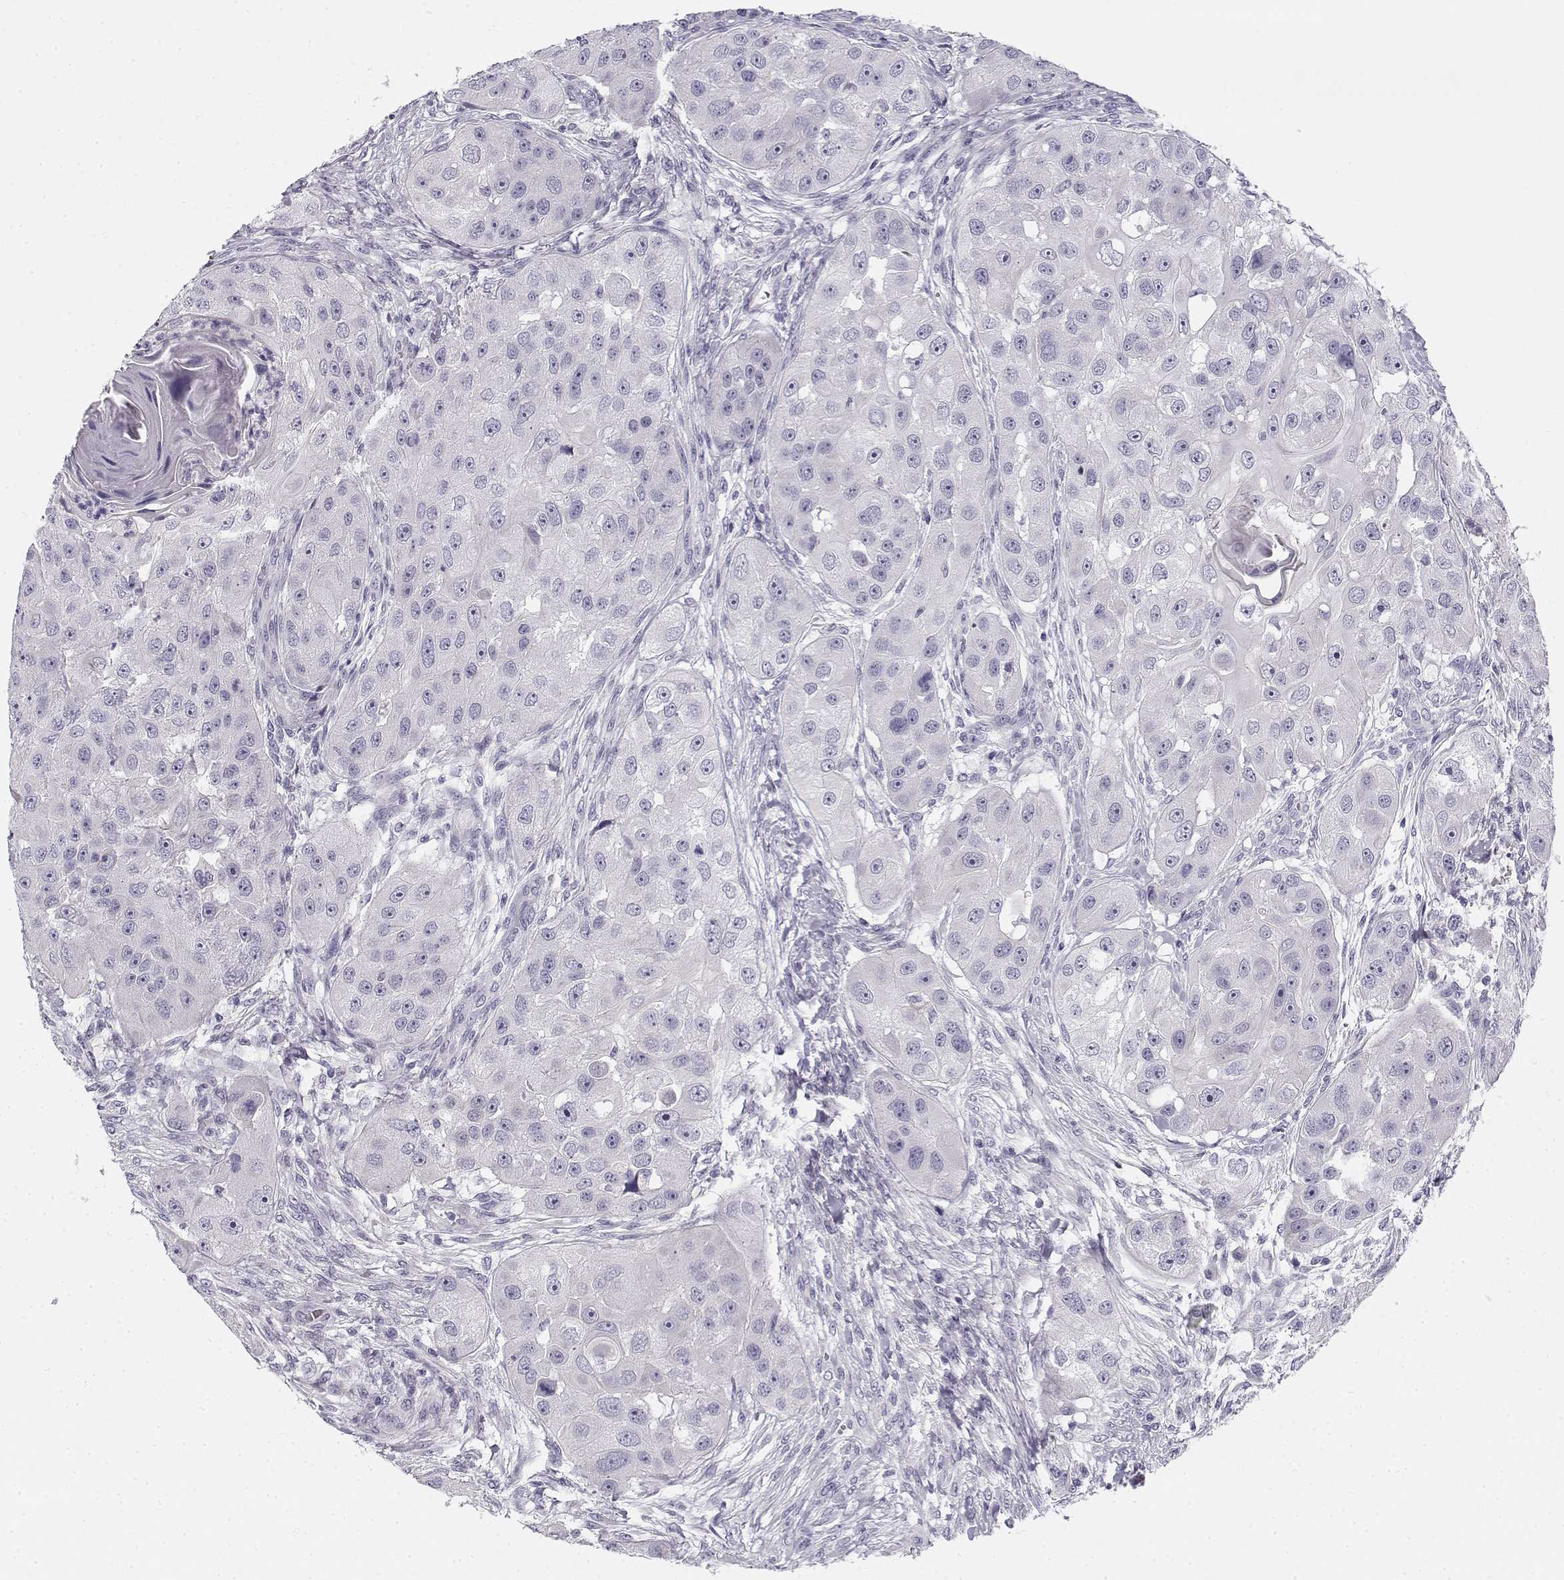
{"staining": {"intensity": "negative", "quantity": "none", "location": "none"}, "tissue": "head and neck cancer", "cell_type": "Tumor cells", "image_type": "cancer", "snomed": [{"axis": "morphology", "description": "Squamous cell carcinoma, NOS"}, {"axis": "topography", "description": "Head-Neck"}], "caption": "Immunohistochemical staining of squamous cell carcinoma (head and neck) shows no significant staining in tumor cells. (Stains: DAB (3,3'-diaminobenzidine) immunohistochemistry with hematoxylin counter stain, Microscopy: brightfield microscopy at high magnification).", "gene": "CREB3L3", "patient": {"sex": "male", "age": 51}}